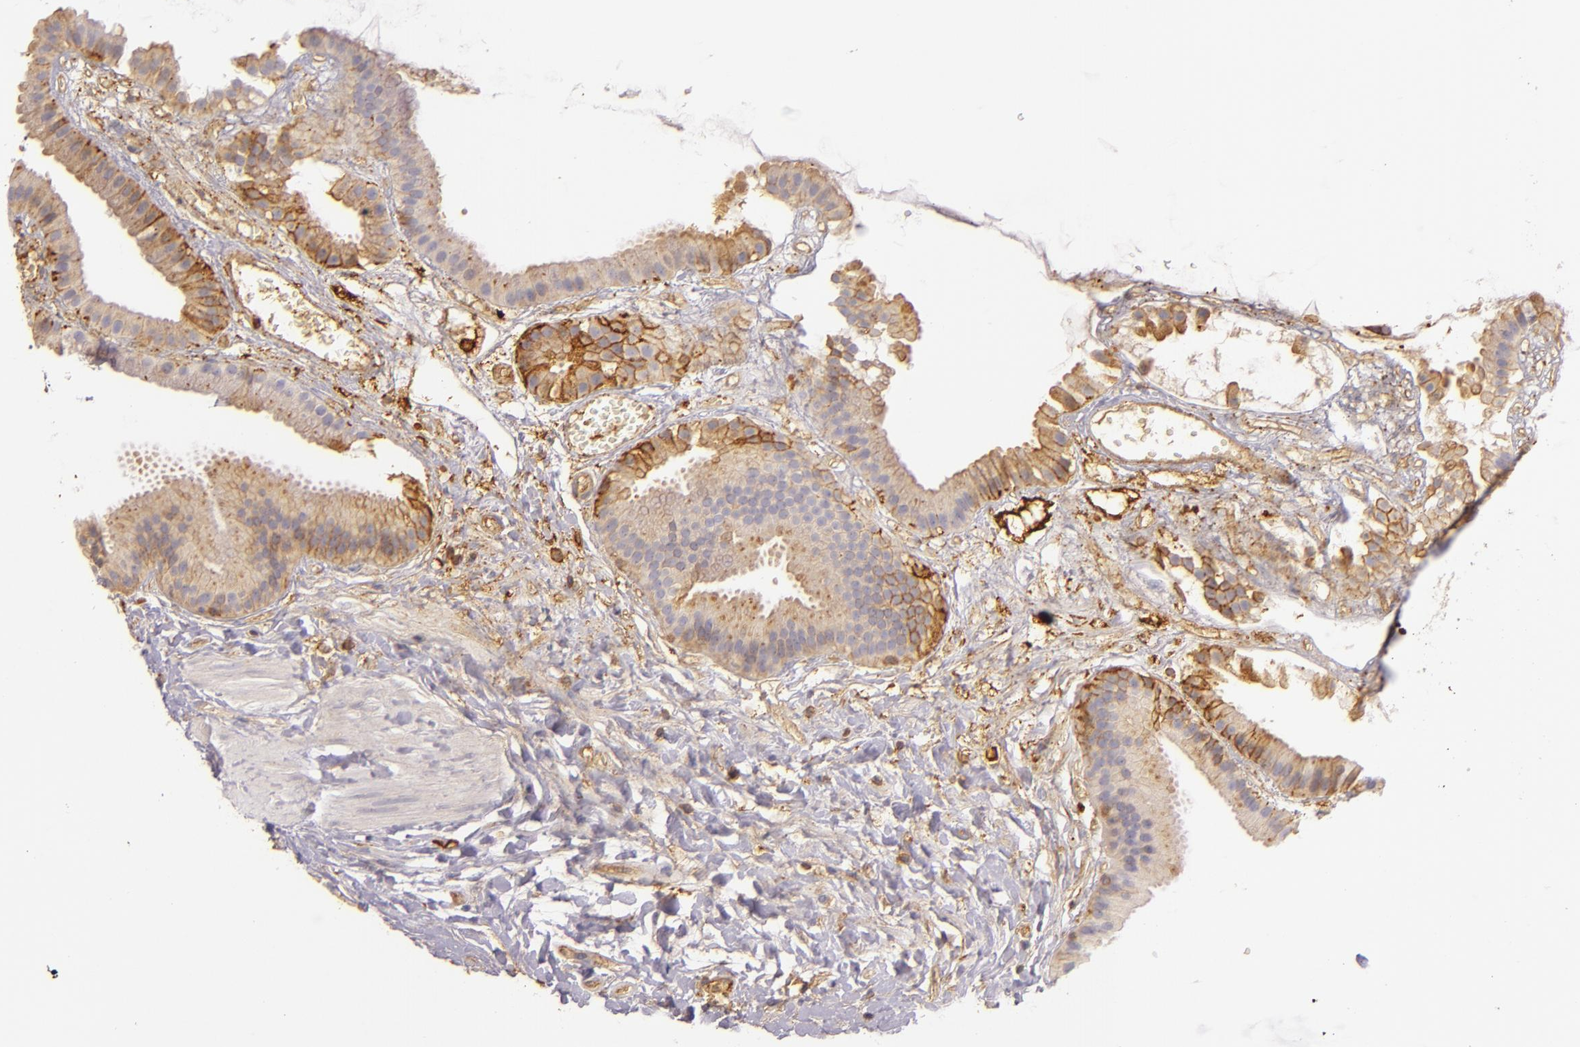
{"staining": {"intensity": "moderate", "quantity": "25%-75%", "location": "cytoplasmic/membranous"}, "tissue": "gallbladder", "cell_type": "Glandular cells", "image_type": "normal", "snomed": [{"axis": "morphology", "description": "Normal tissue, NOS"}, {"axis": "topography", "description": "Gallbladder"}], "caption": "High-magnification brightfield microscopy of benign gallbladder stained with DAB (3,3'-diaminobenzidine) (brown) and counterstained with hematoxylin (blue). glandular cells exhibit moderate cytoplasmic/membranous positivity is appreciated in approximately25%-75% of cells.", "gene": "CTSF", "patient": {"sex": "female", "age": 63}}